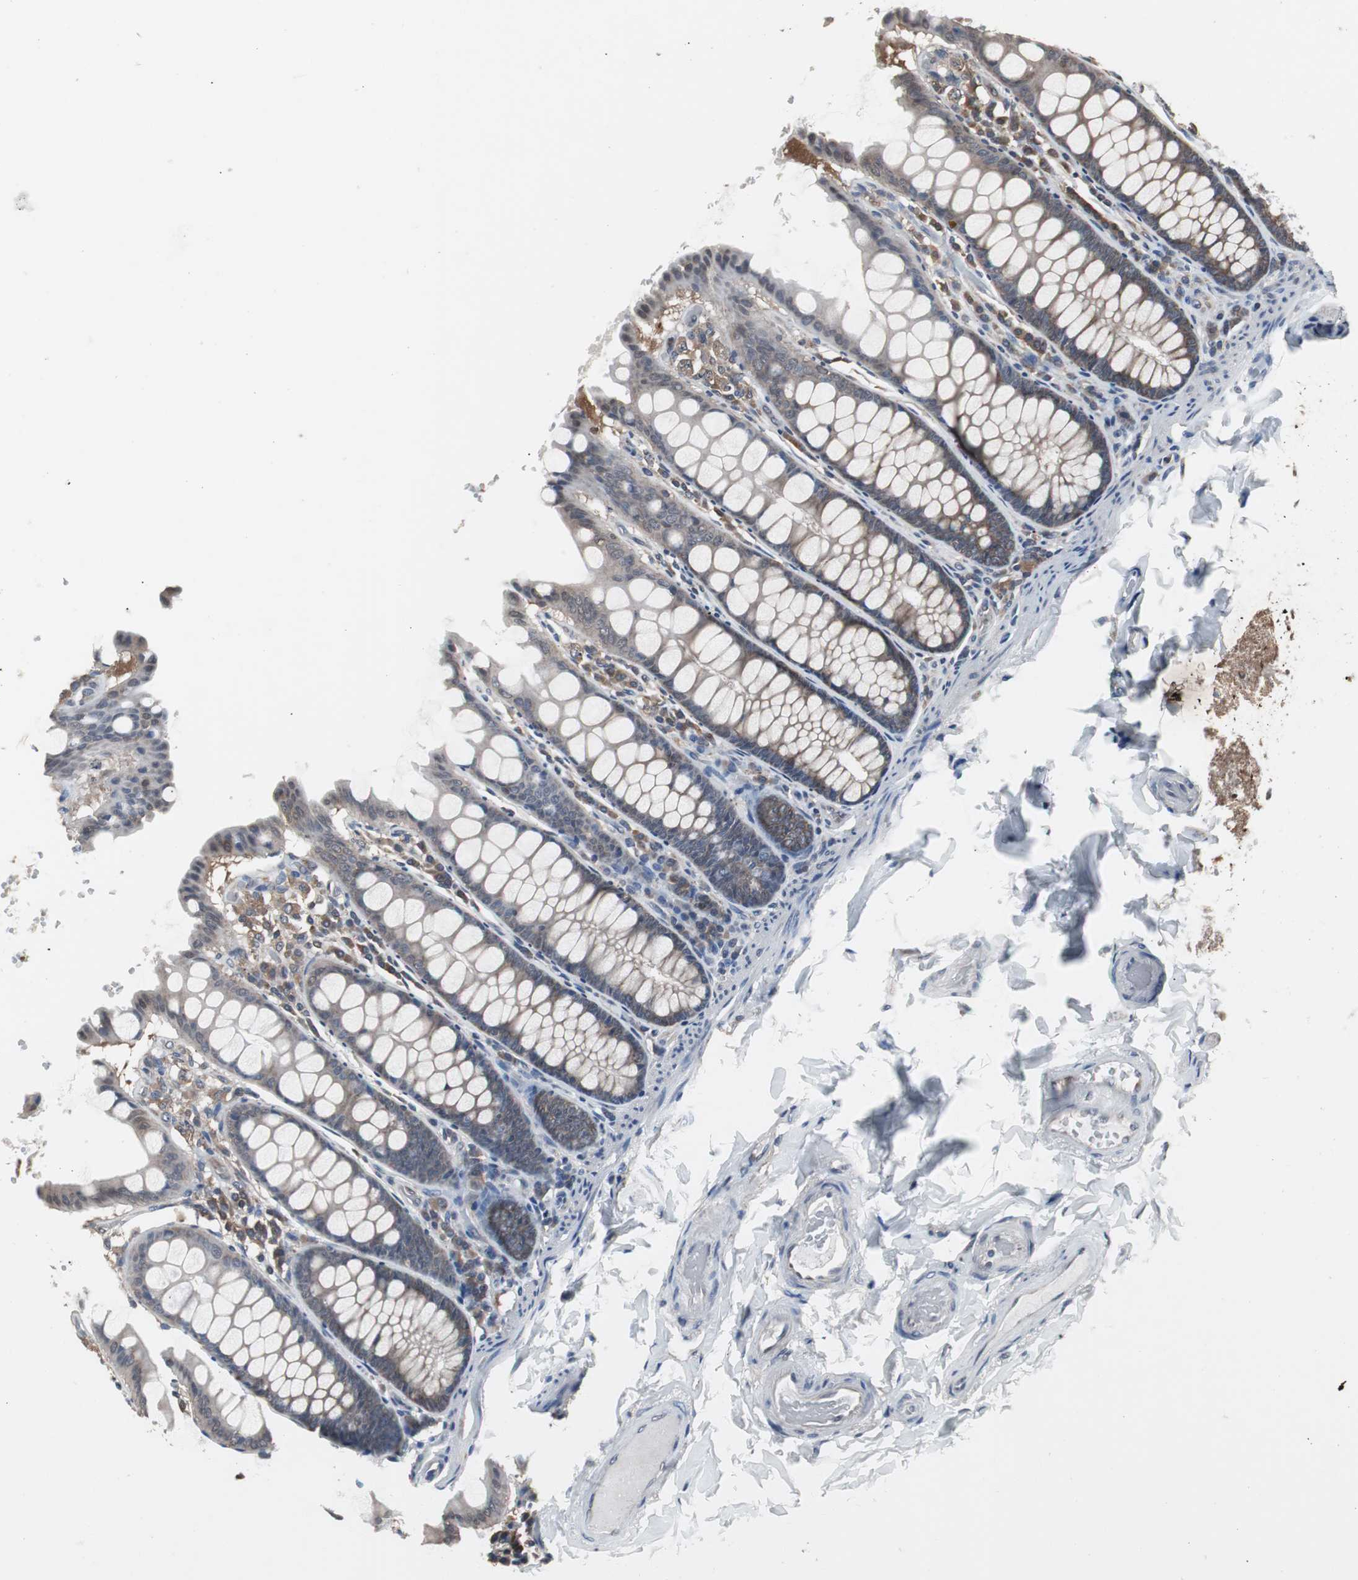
{"staining": {"intensity": "negative", "quantity": "none", "location": "none"}, "tissue": "colon", "cell_type": "Endothelial cells", "image_type": "normal", "snomed": [{"axis": "morphology", "description": "Normal tissue, NOS"}, {"axis": "topography", "description": "Colon"}], "caption": "Protein analysis of benign colon displays no significant staining in endothelial cells. The staining was performed using DAB (3,3'-diaminobenzidine) to visualize the protein expression in brown, while the nuclei were stained in blue with hematoxylin (Magnification: 20x).", "gene": "ZSCAN22", "patient": {"sex": "female", "age": 61}}